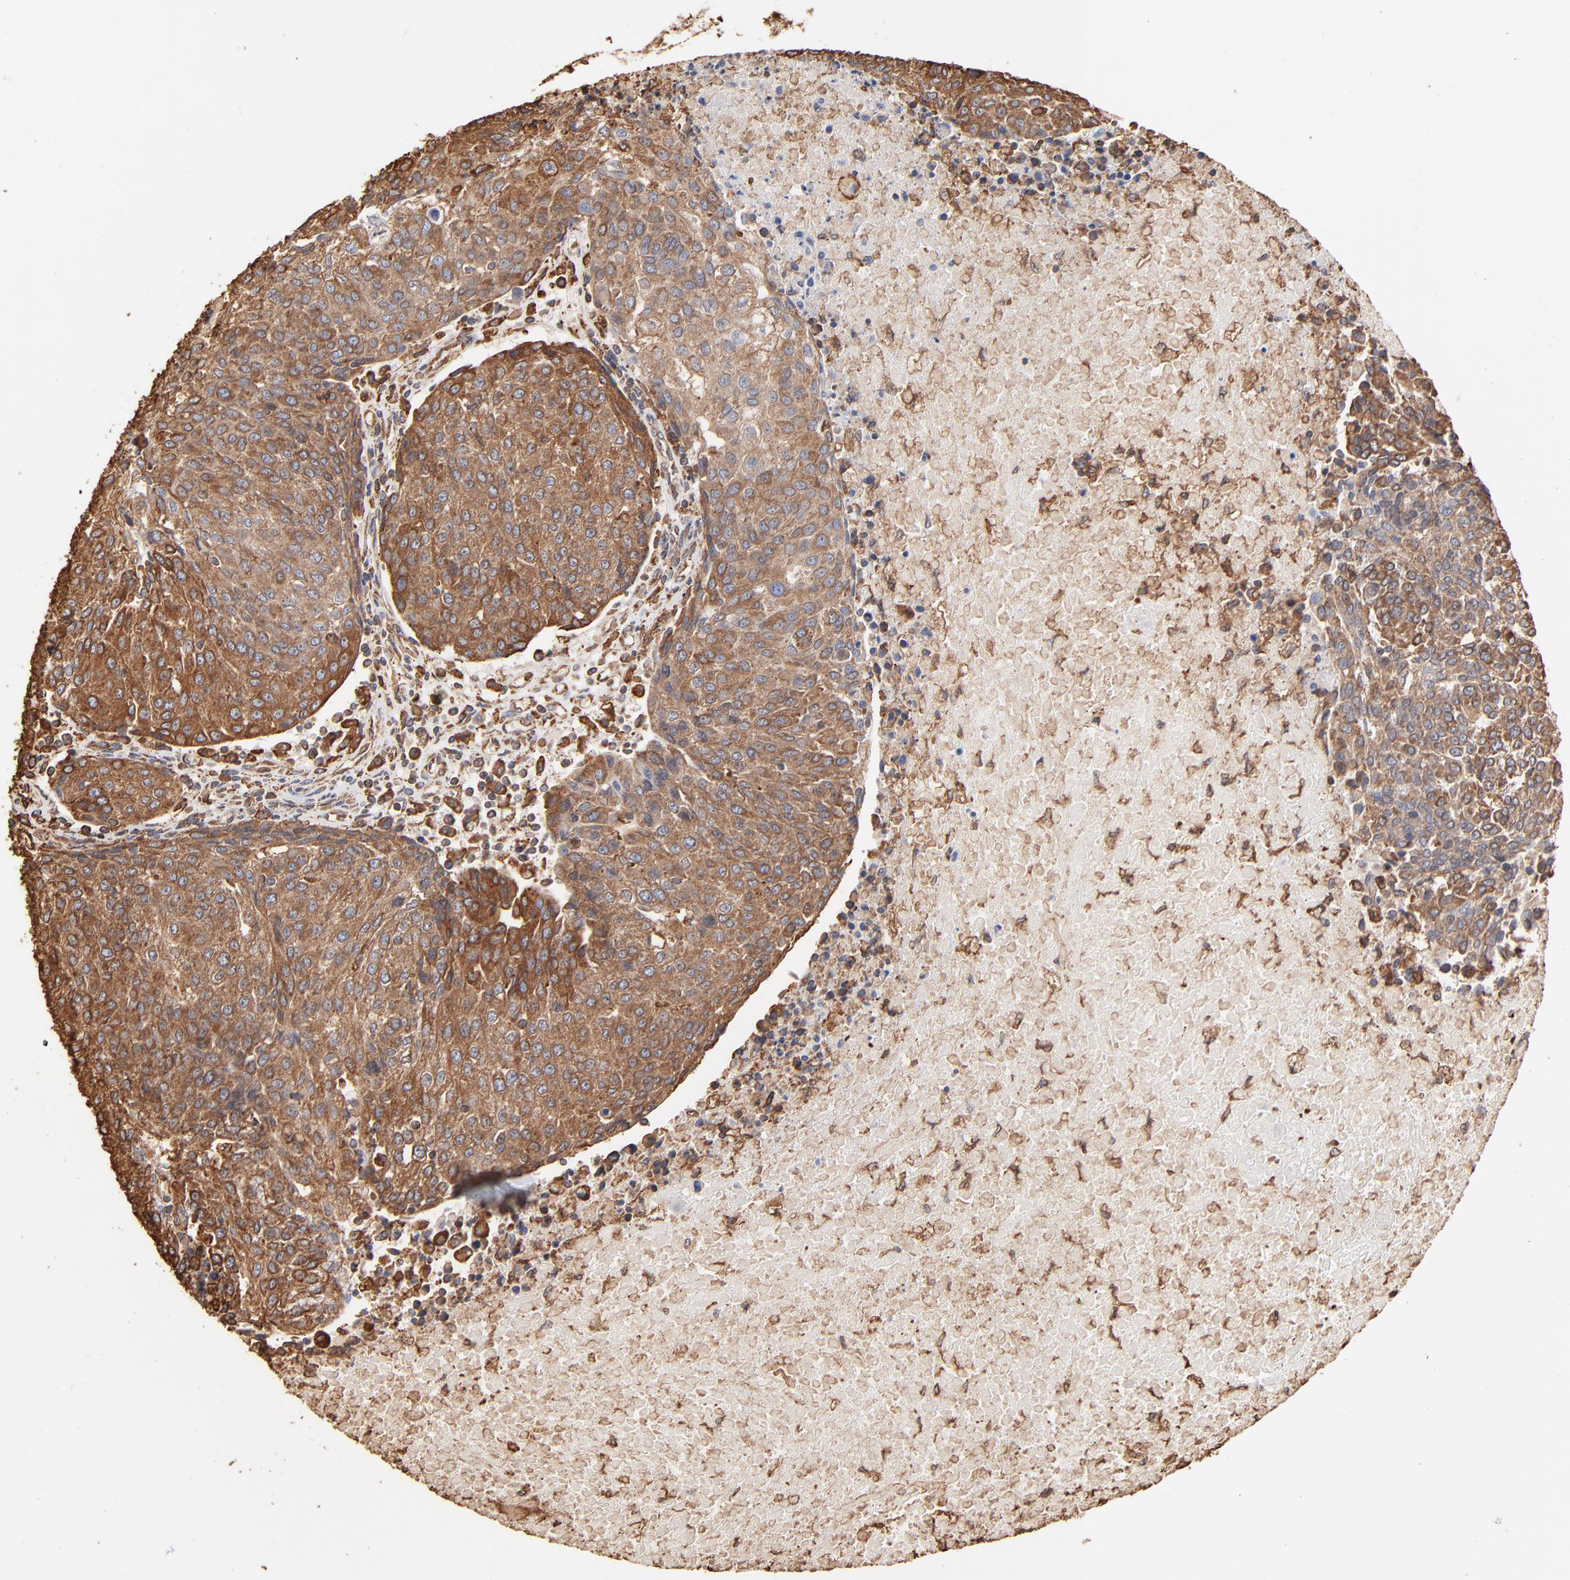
{"staining": {"intensity": "moderate", "quantity": ">75%", "location": "cytoplasmic/membranous"}, "tissue": "urothelial cancer", "cell_type": "Tumor cells", "image_type": "cancer", "snomed": [{"axis": "morphology", "description": "Urothelial carcinoma, High grade"}, {"axis": "topography", "description": "Urinary bladder"}], "caption": "The immunohistochemical stain shows moderate cytoplasmic/membranous expression in tumor cells of high-grade urothelial carcinoma tissue. Nuclei are stained in blue.", "gene": "PDIA3", "patient": {"sex": "female", "age": 85}}